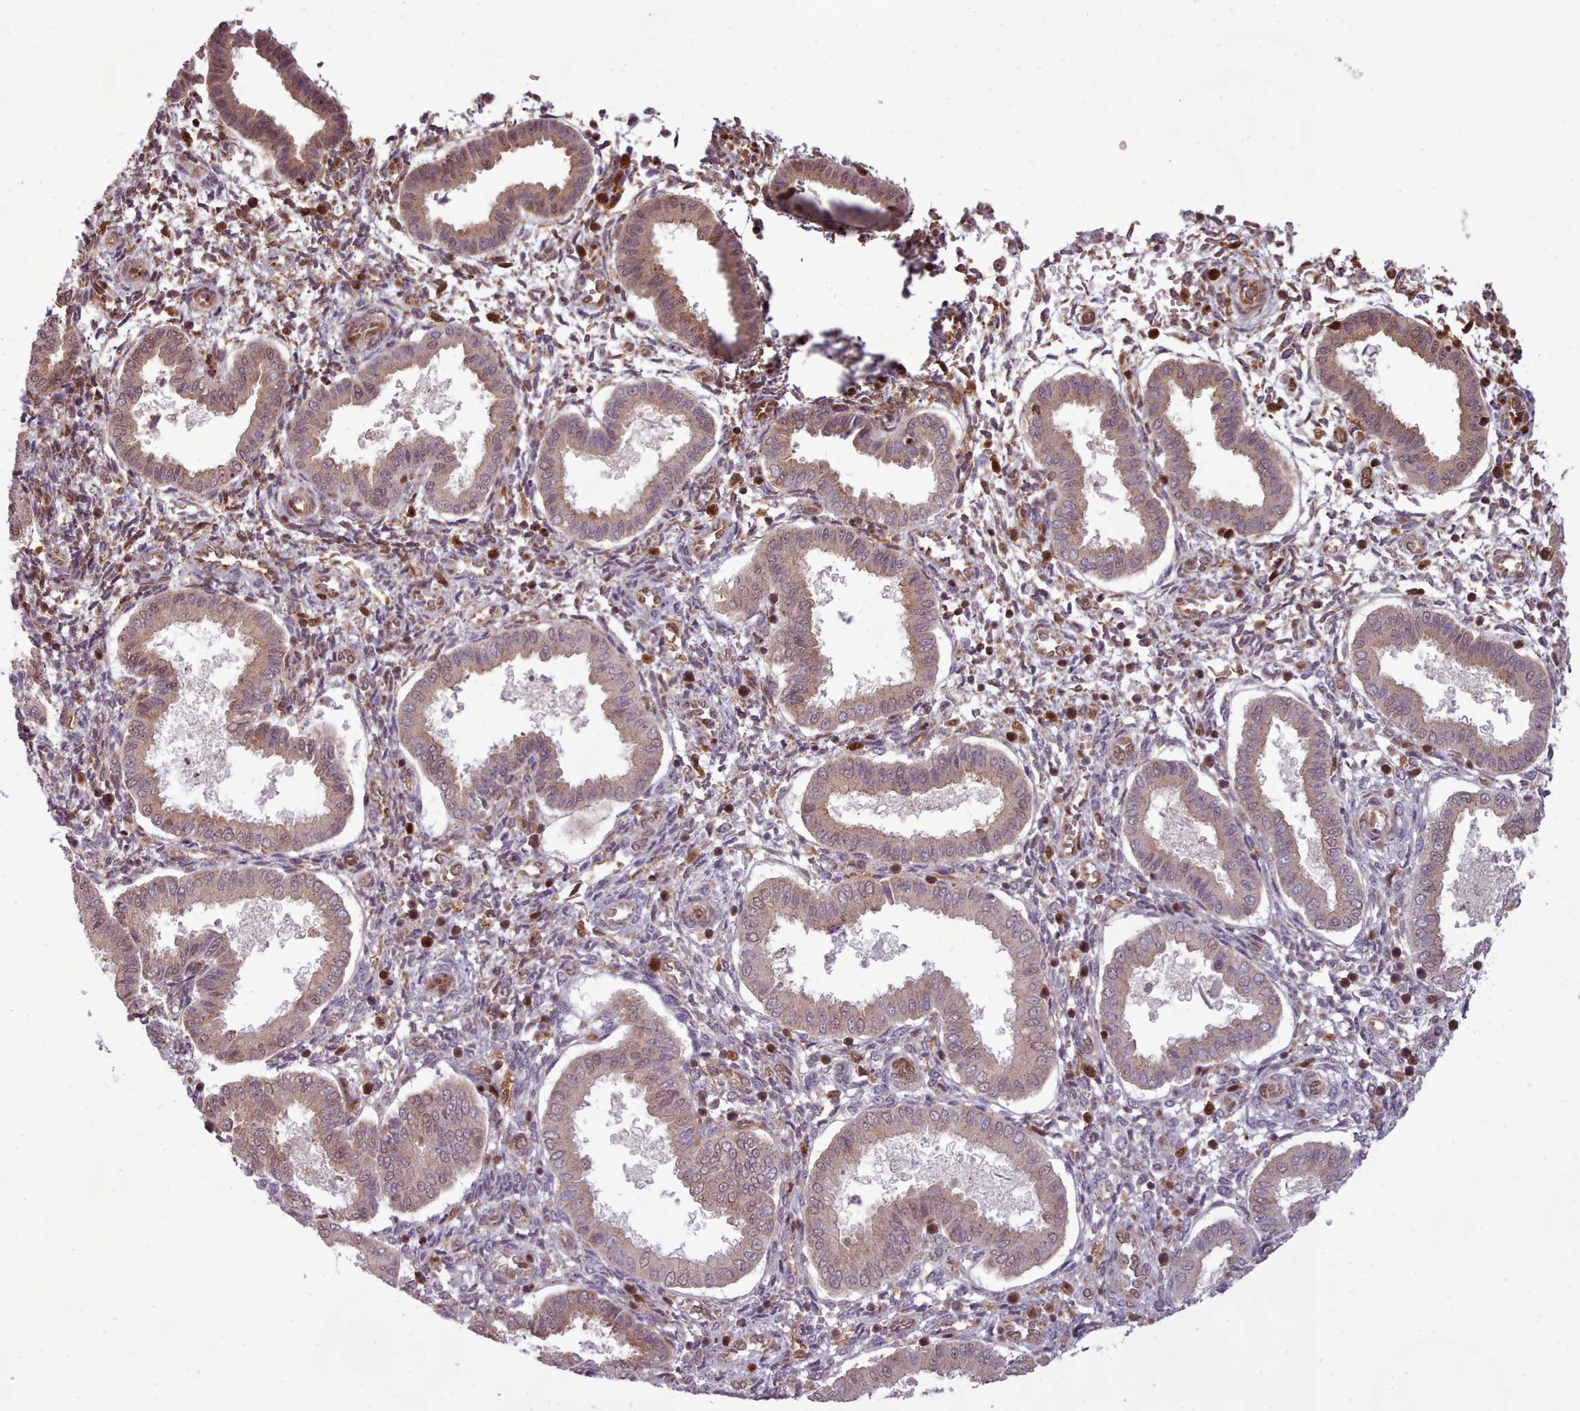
{"staining": {"intensity": "moderate", "quantity": "25%-75%", "location": "cytoplasmic/membranous,nuclear"}, "tissue": "endometrium", "cell_type": "Cells in endometrial stroma", "image_type": "normal", "snomed": [{"axis": "morphology", "description": "Normal tissue, NOS"}, {"axis": "topography", "description": "Endometrium"}], "caption": "DAB immunohistochemical staining of unremarkable endometrium reveals moderate cytoplasmic/membranous,nuclear protein staining in approximately 25%-75% of cells in endometrial stroma. (IHC, brightfield microscopy, high magnification).", "gene": "LGALS9B", "patient": {"sex": "female", "age": 24}}